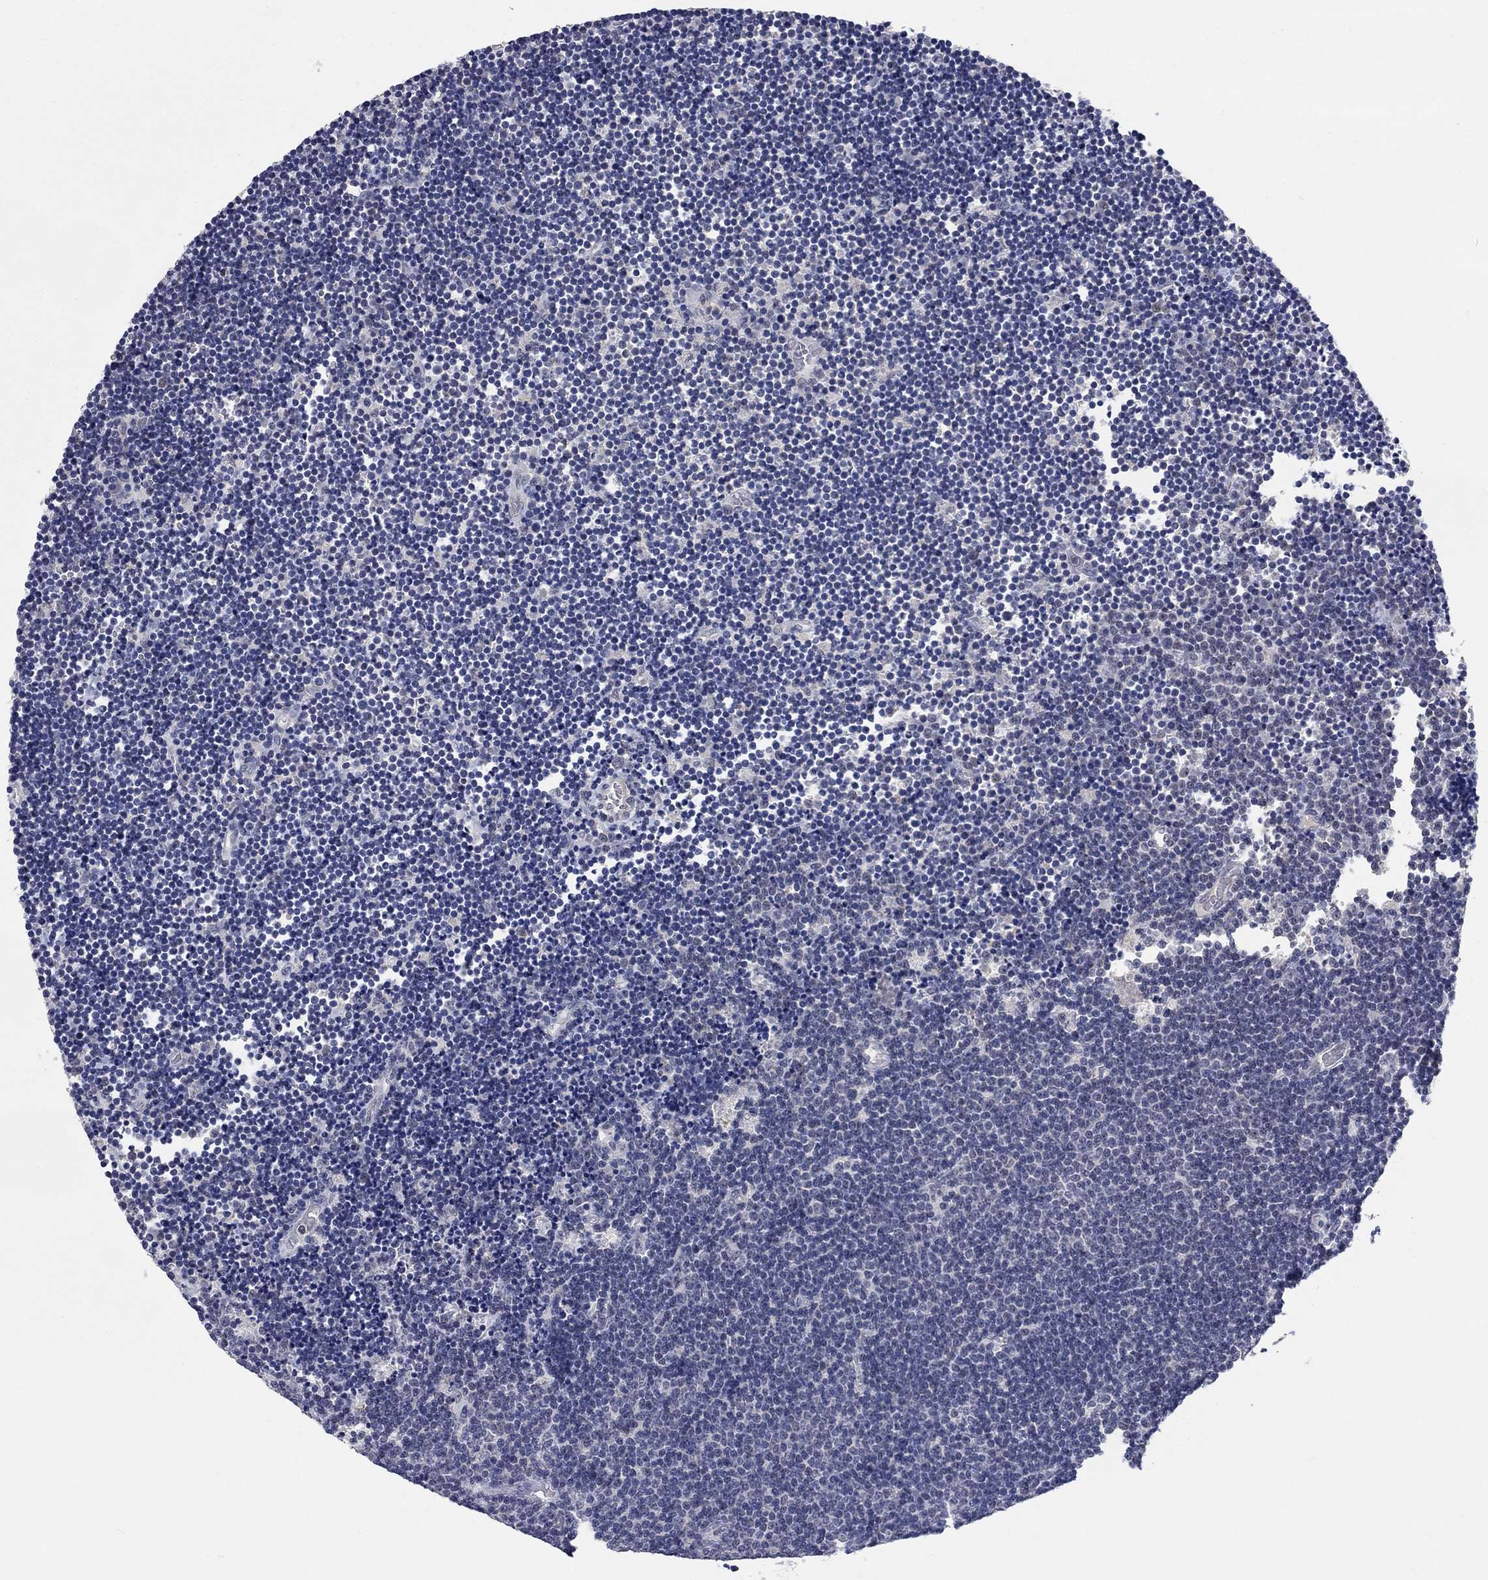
{"staining": {"intensity": "negative", "quantity": "none", "location": "none"}, "tissue": "lymphoma", "cell_type": "Tumor cells", "image_type": "cancer", "snomed": [{"axis": "morphology", "description": "Malignant lymphoma, non-Hodgkin's type, Low grade"}, {"axis": "topography", "description": "Brain"}], "caption": "Lymphoma stained for a protein using immunohistochemistry (IHC) reveals no staining tumor cells.", "gene": "ZBTB18", "patient": {"sex": "female", "age": 66}}